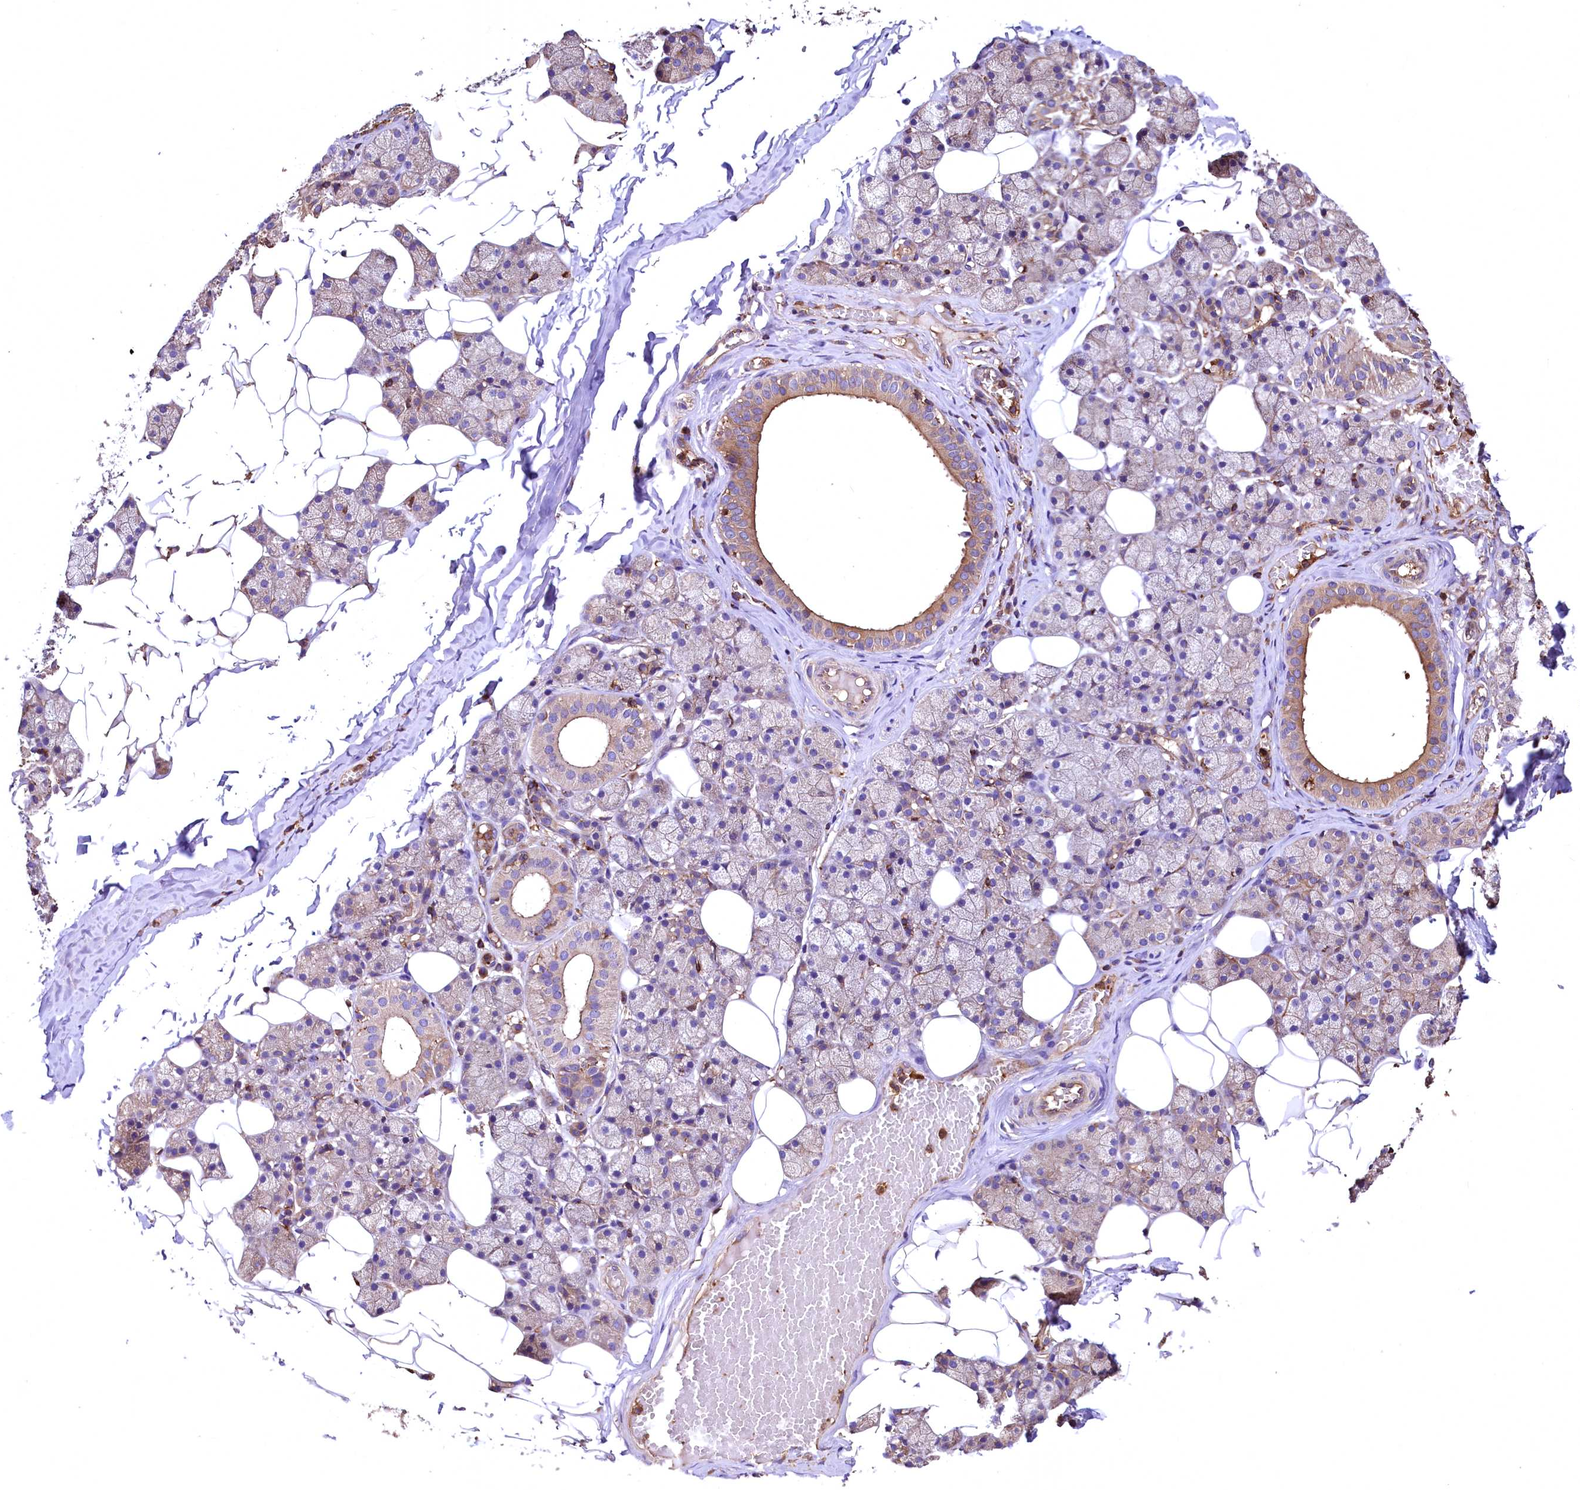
{"staining": {"intensity": "moderate", "quantity": "<25%", "location": "cytoplasmic/membranous"}, "tissue": "salivary gland", "cell_type": "Glandular cells", "image_type": "normal", "snomed": [{"axis": "morphology", "description": "Normal tissue, NOS"}, {"axis": "topography", "description": "Salivary gland"}], "caption": "IHC histopathology image of normal salivary gland: human salivary gland stained using immunohistochemistry demonstrates low levels of moderate protein expression localized specifically in the cytoplasmic/membranous of glandular cells, appearing as a cytoplasmic/membranous brown color.", "gene": "RARS2", "patient": {"sex": "female", "age": 33}}